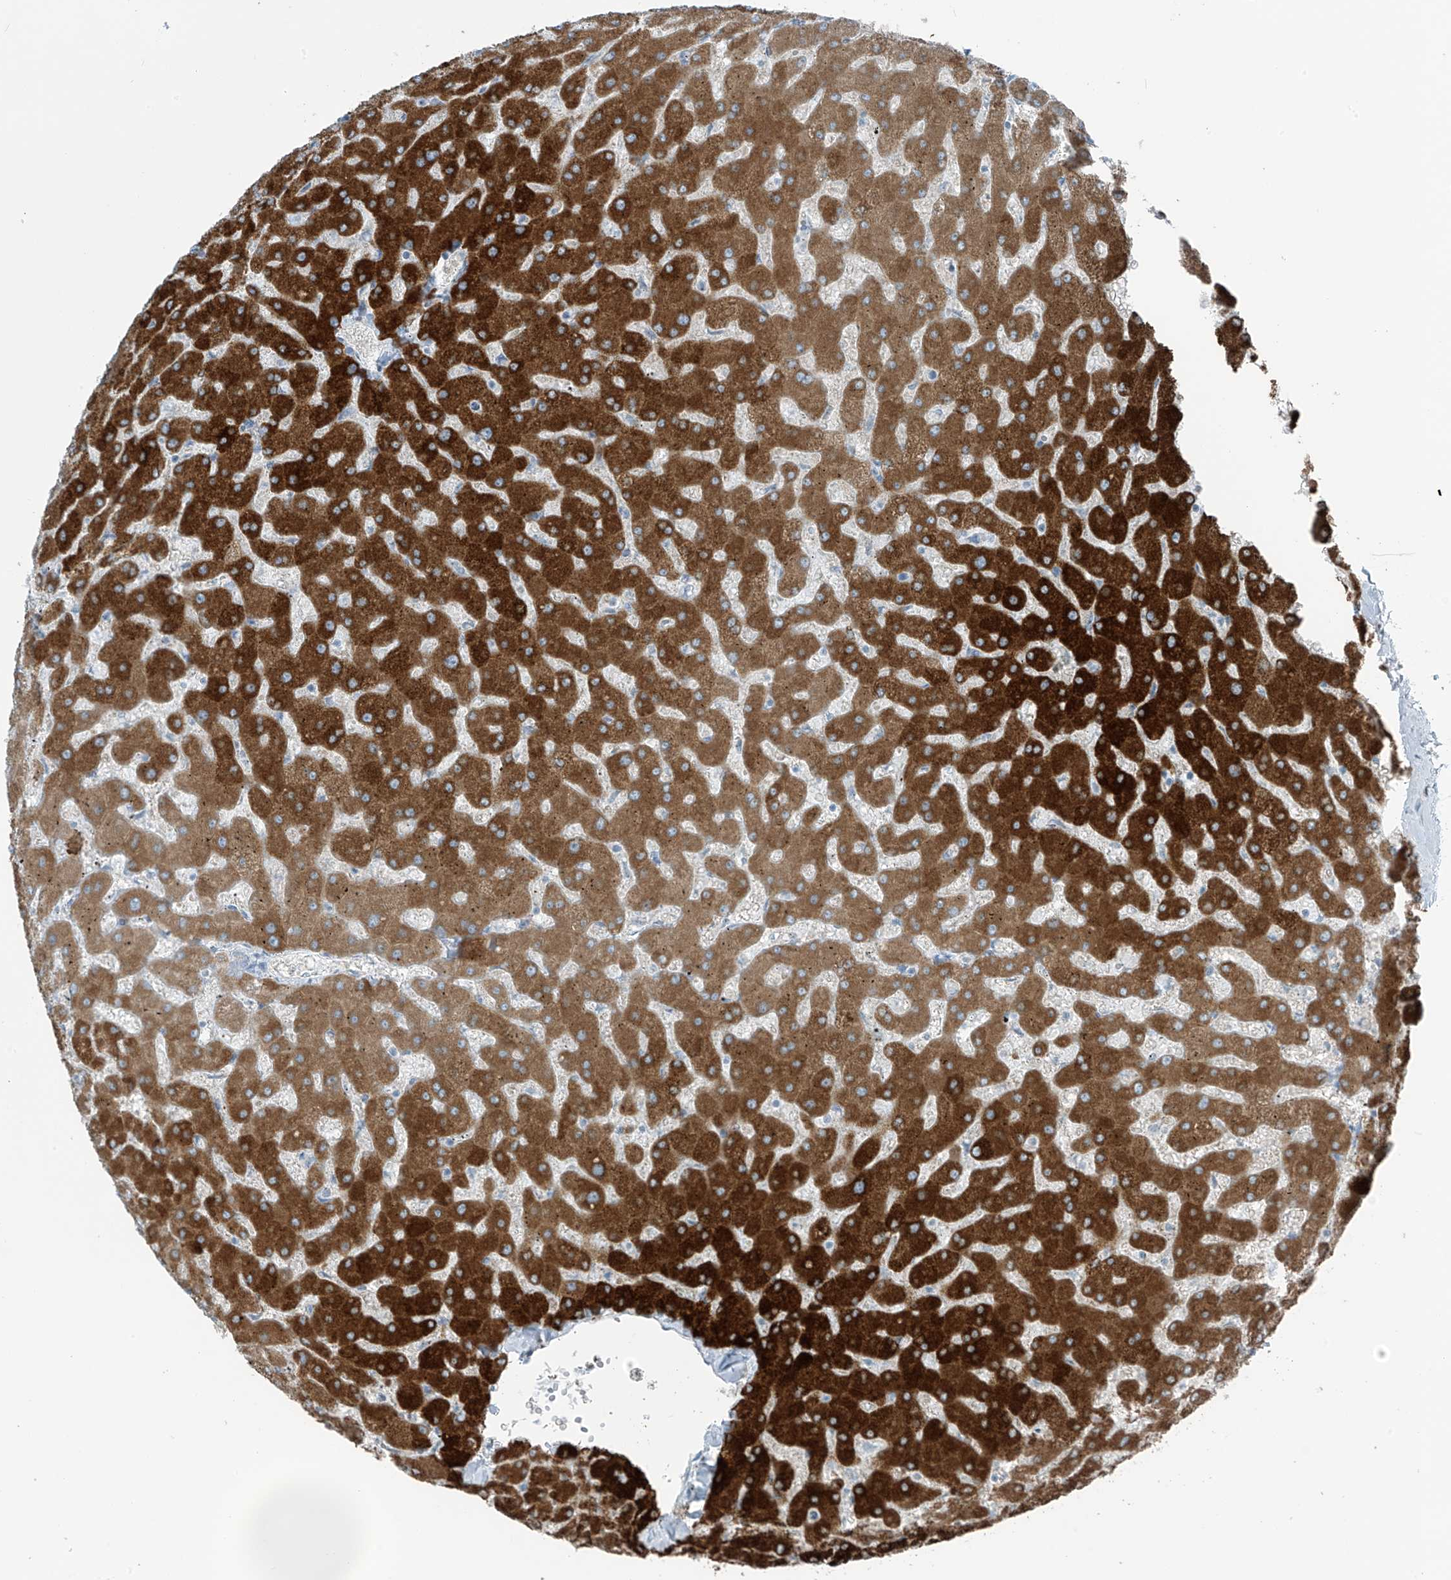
{"staining": {"intensity": "negative", "quantity": "none", "location": "none"}, "tissue": "liver", "cell_type": "Cholangiocytes", "image_type": "normal", "snomed": [{"axis": "morphology", "description": "Normal tissue, NOS"}, {"axis": "topography", "description": "Liver"}], "caption": "Immunohistochemical staining of benign liver exhibits no significant expression in cholangiocytes. (DAB IHC visualized using brightfield microscopy, high magnification).", "gene": "SLC25A43", "patient": {"sex": "female", "age": 63}}